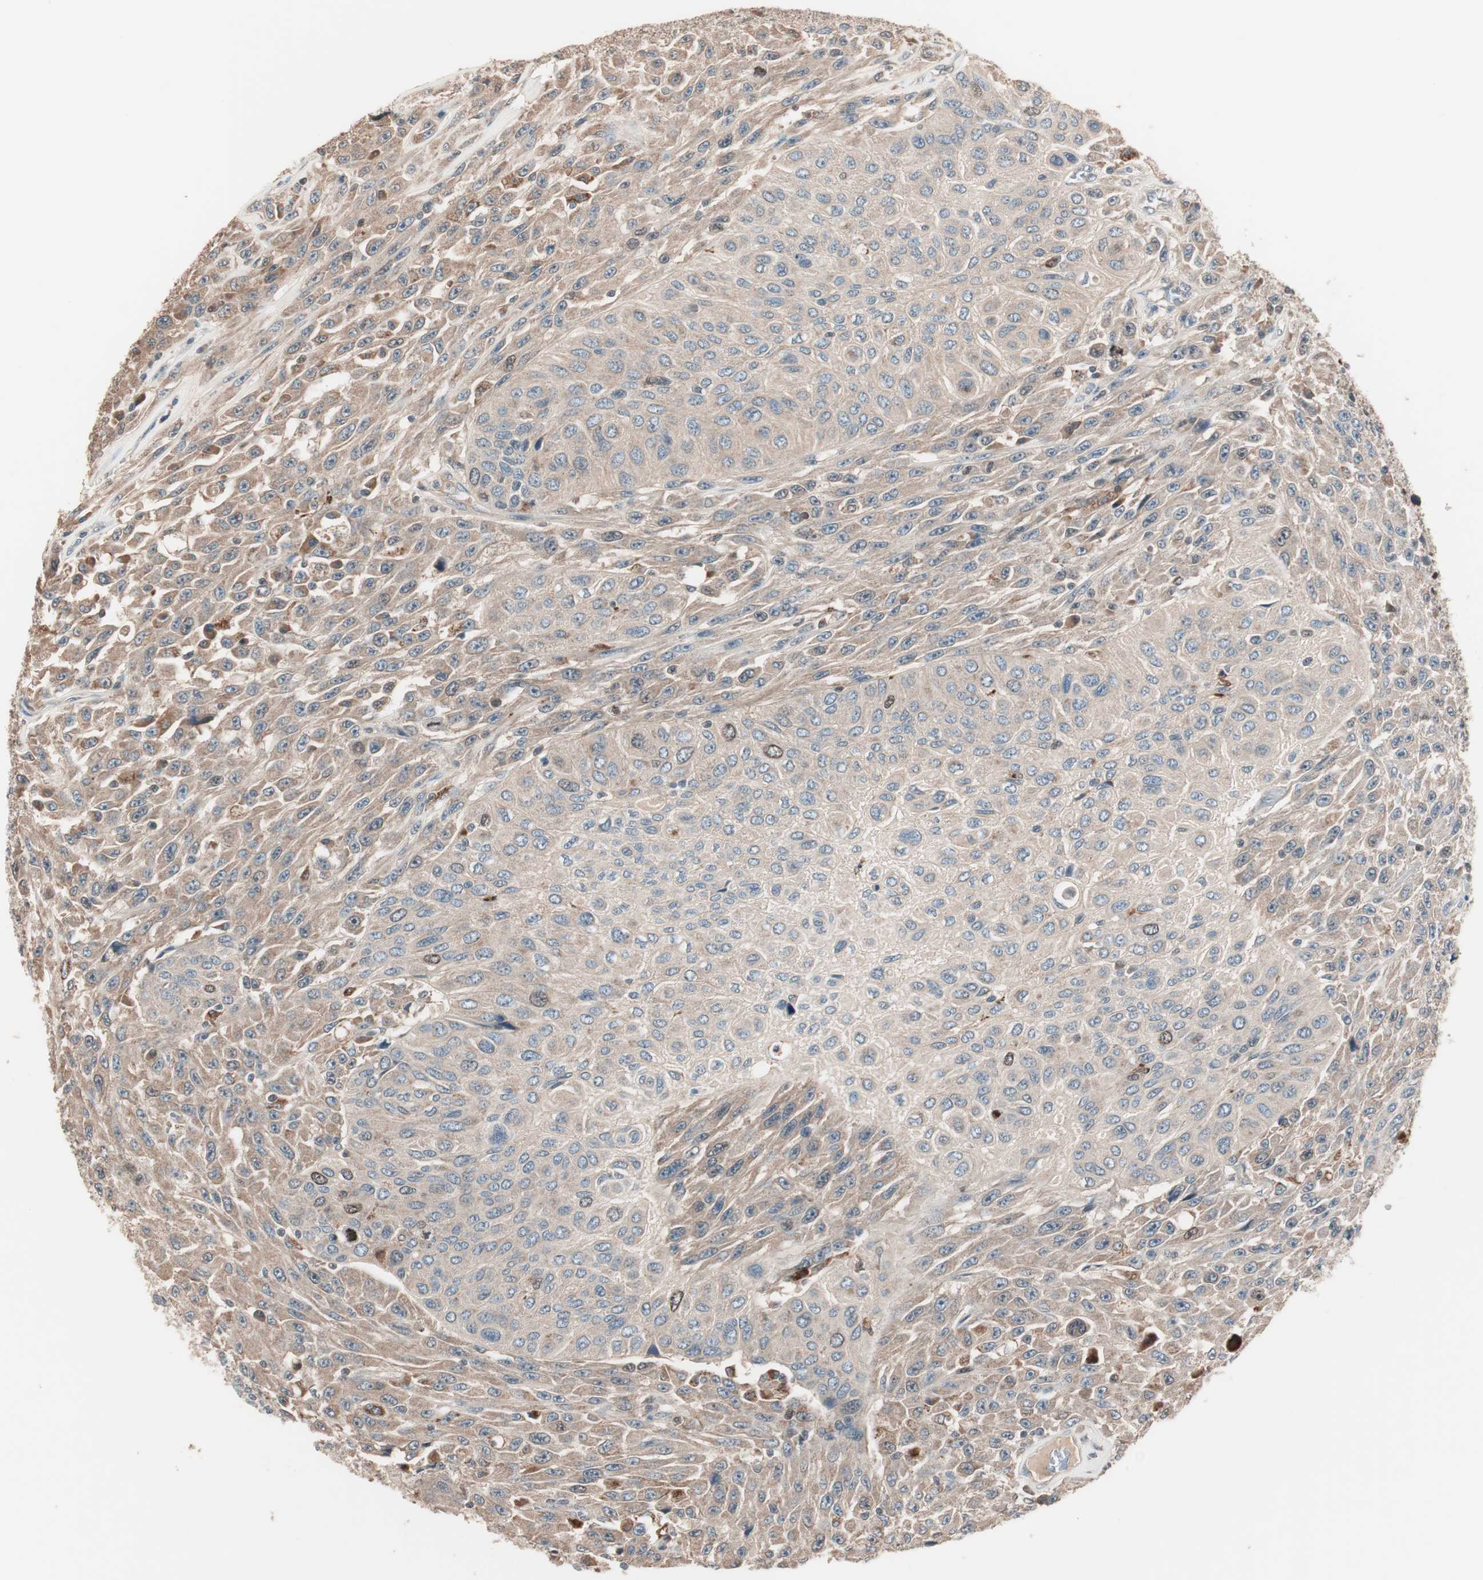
{"staining": {"intensity": "moderate", "quantity": ">75%", "location": "cytoplasmic/membranous,nuclear"}, "tissue": "urothelial cancer", "cell_type": "Tumor cells", "image_type": "cancer", "snomed": [{"axis": "morphology", "description": "Urothelial carcinoma, High grade"}, {"axis": "topography", "description": "Urinary bladder"}], "caption": "This photomicrograph reveals IHC staining of urothelial carcinoma (high-grade), with medium moderate cytoplasmic/membranous and nuclear positivity in about >75% of tumor cells.", "gene": "NFRKB", "patient": {"sex": "male", "age": 66}}